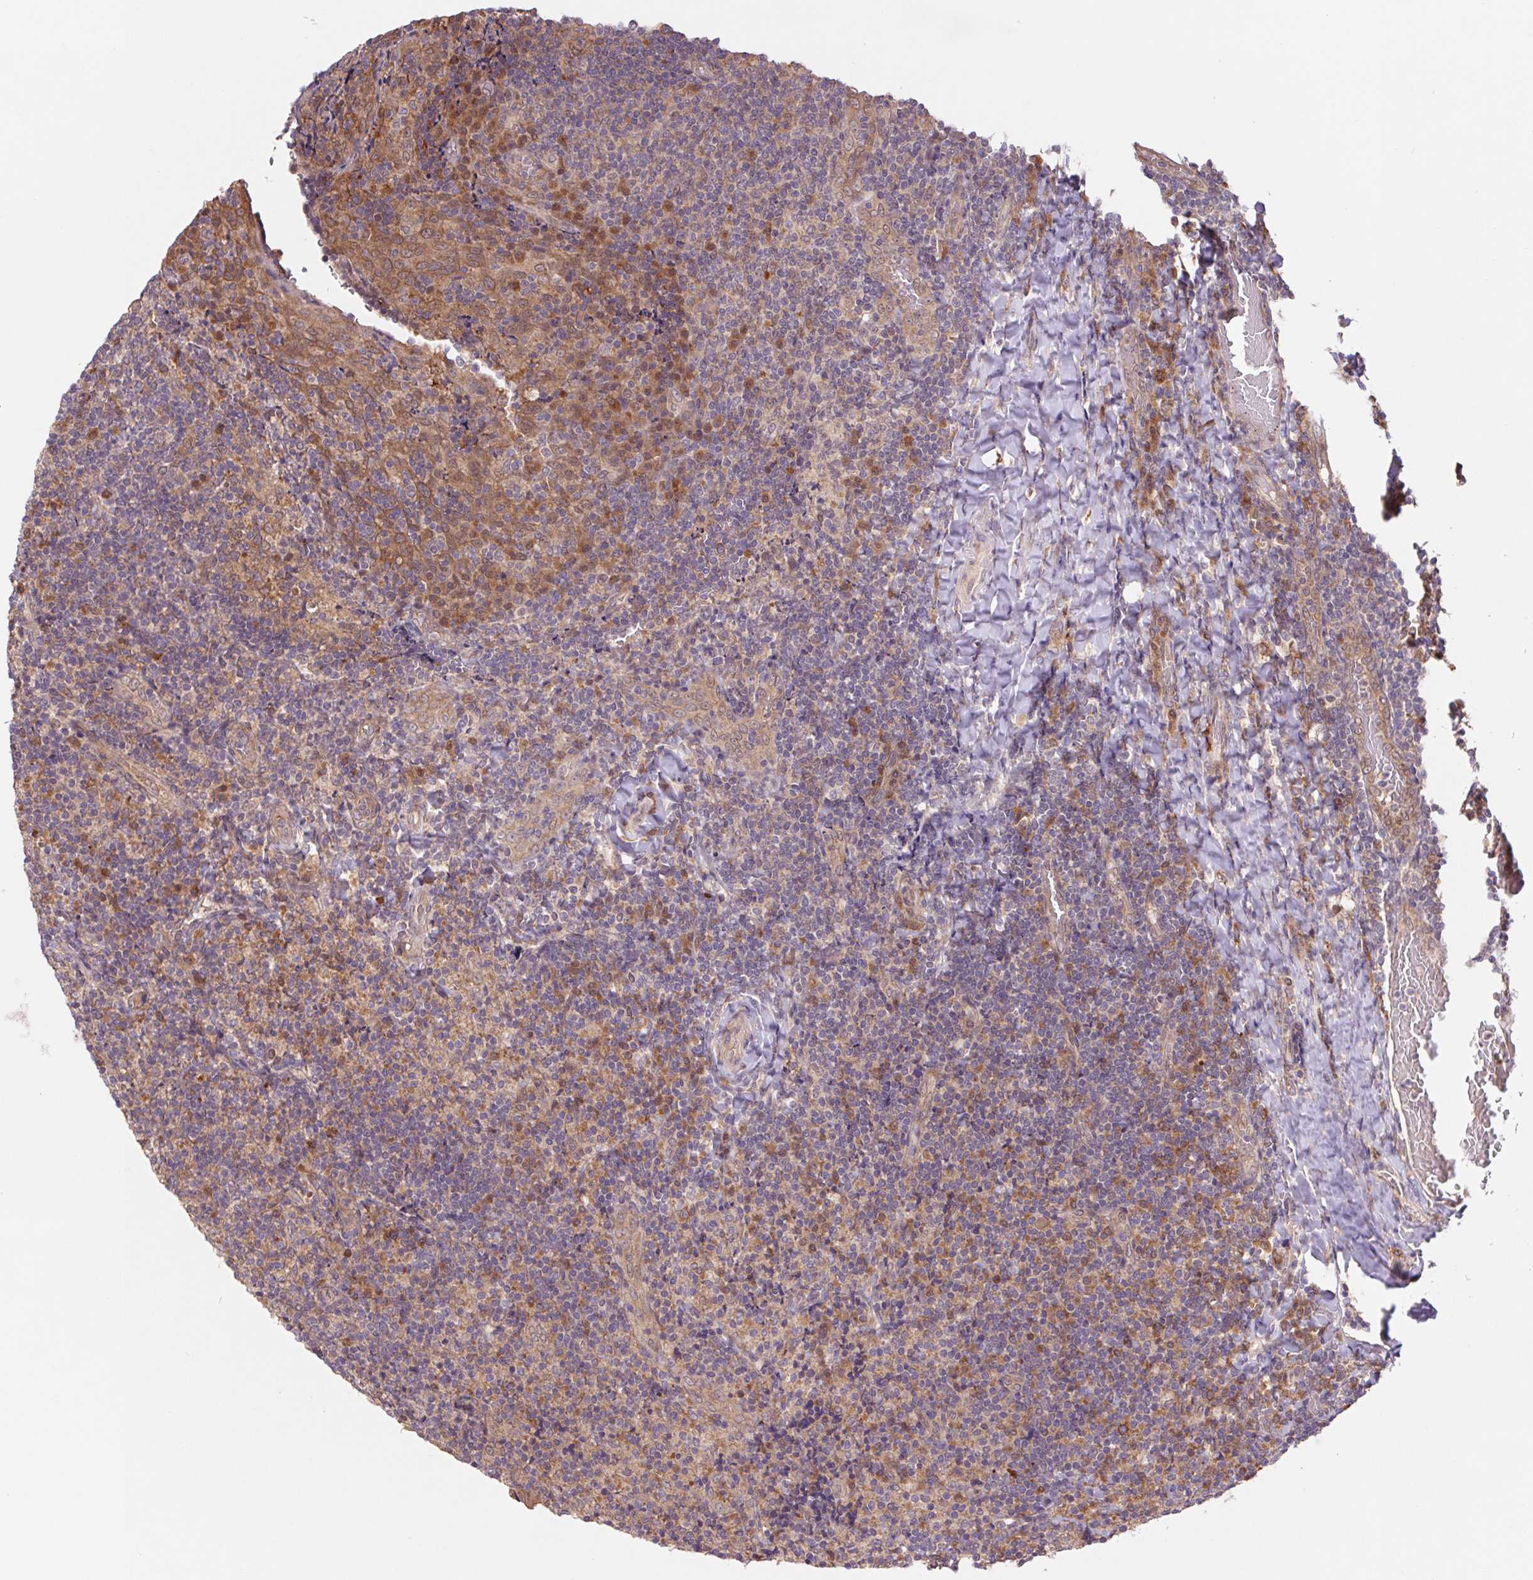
{"staining": {"intensity": "moderate", "quantity": ">75%", "location": "cytoplasmic/membranous"}, "tissue": "tonsil", "cell_type": "Germinal center cells", "image_type": "normal", "snomed": [{"axis": "morphology", "description": "Normal tissue, NOS"}, {"axis": "topography", "description": "Tonsil"}], "caption": "Tonsil stained with DAB immunohistochemistry exhibits medium levels of moderate cytoplasmic/membranous expression in approximately >75% of germinal center cells.", "gene": "RRM1", "patient": {"sex": "male", "age": 17}}